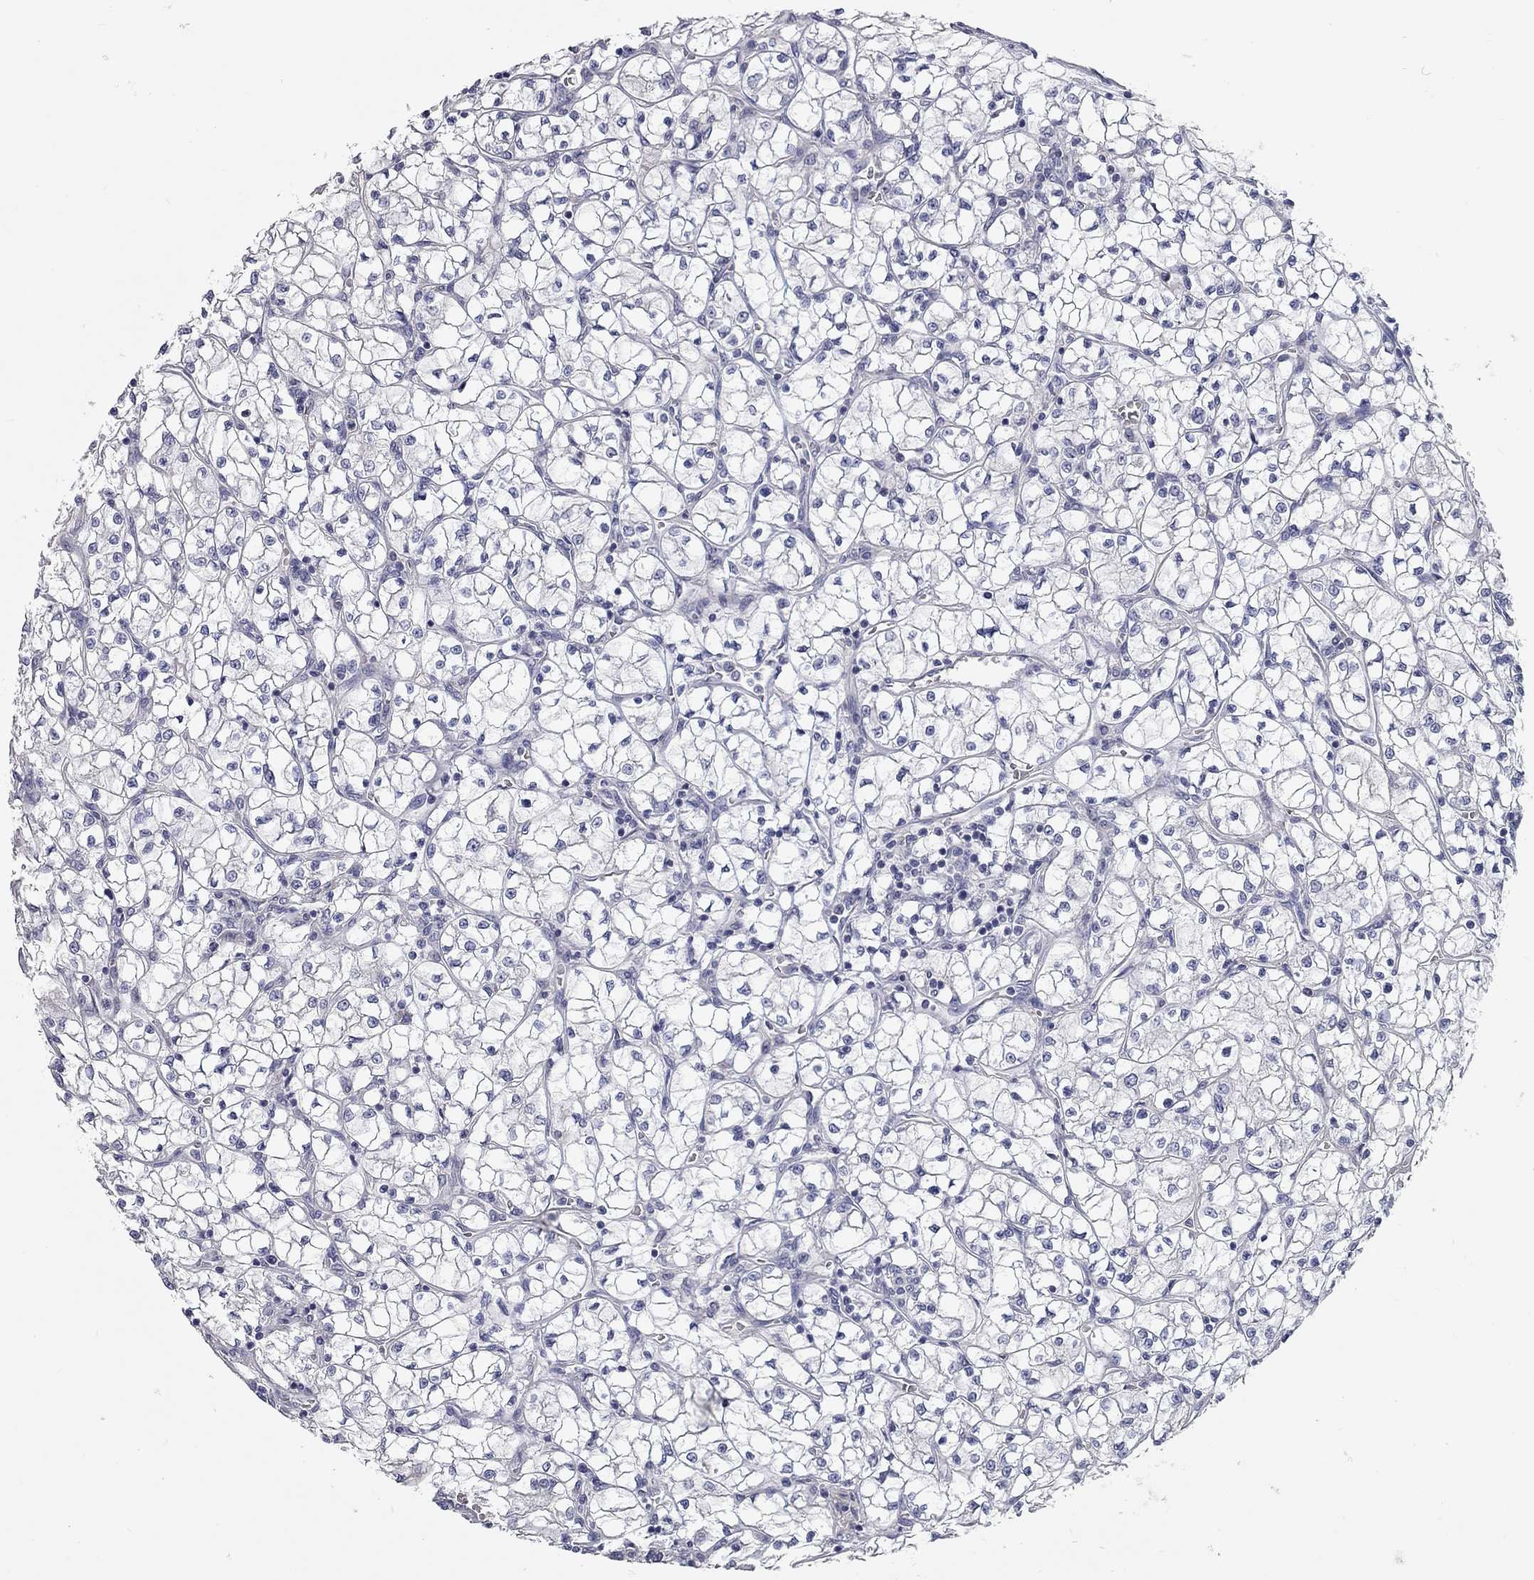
{"staining": {"intensity": "negative", "quantity": "none", "location": "none"}, "tissue": "renal cancer", "cell_type": "Tumor cells", "image_type": "cancer", "snomed": [{"axis": "morphology", "description": "Adenocarcinoma, NOS"}, {"axis": "topography", "description": "Kidney"}], "caption": "Tumor cells show no significant staining in renal cancer.", "gene": "C10orf90", "patient": {"sex": "female", "age": 64}}